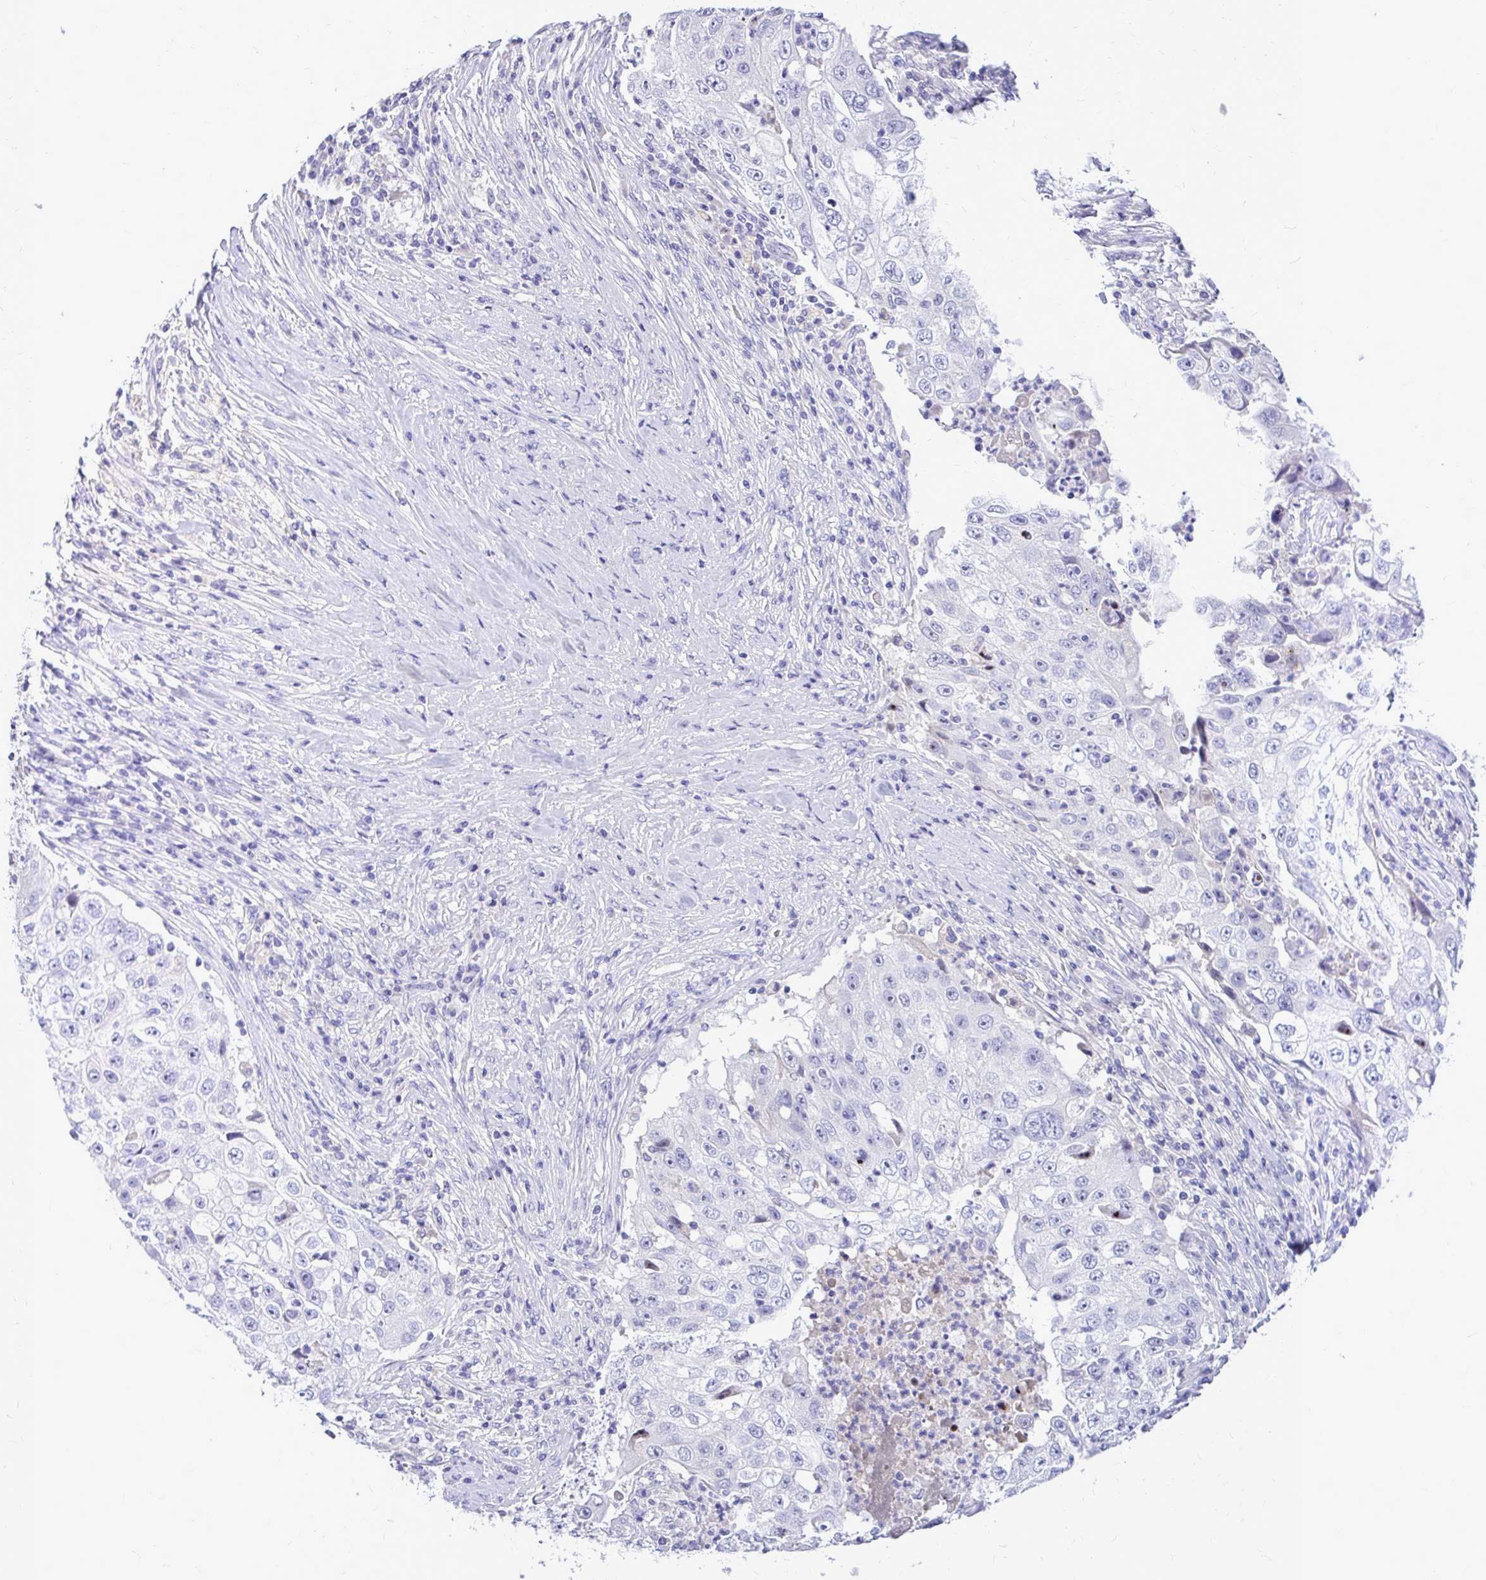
{"staining": {"intensity": "negative", "quantity": "none", "location": "none"}, "tissue": "lung cancer", "cell_type": "Tumor cells", "image_type": "cancer", "snomed": [{"axis": "morphology", "description": "Squamous cell carcinoma, NOS"}, {"axis": "topography", "description": "Lung"}], "caption": "A photomicrograph of human lung cancer (squamous cell carcinoma) is negative for staining in tumor cells.", "gene": "MAP1LC3A", "patient": {"sex": "male", "age": 64}}